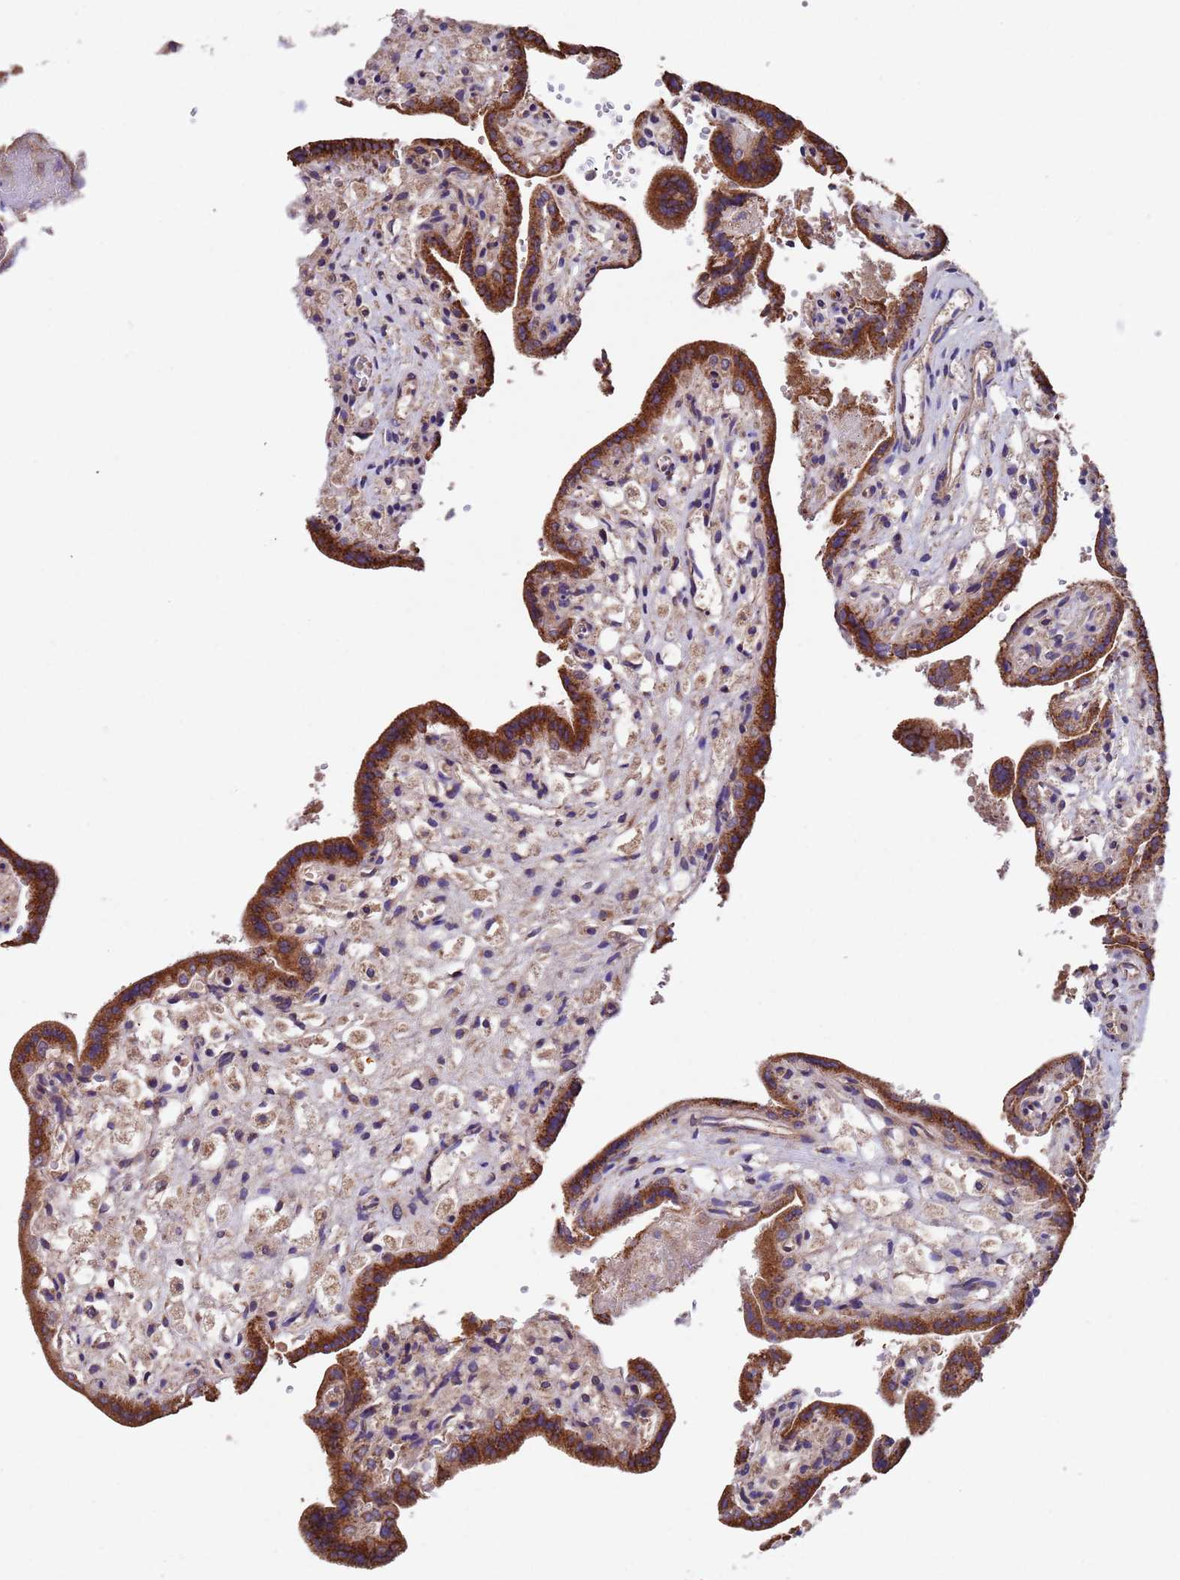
{"staining": {"intensity": "strong", "quantity": ">75%", "location": "cytoplasmic/membranous"}, "tissue": "placenta", "cell_type": "Trophoblastic cells", "image_type": "normal", "snomed": [{"axis": "morphology", "description": "Normal tissue, NOS"}, {"axis": "topography", "description": "Placenta"}], "caption": "High-power microscopy captured an IHC photomicrograph of normal placenta, revealing strong cytoplasmic/membranous positivity in about >75% of trophoblastic cells.", "gene": "TSR3", "patient": {"sex": "female", "age": 37}}